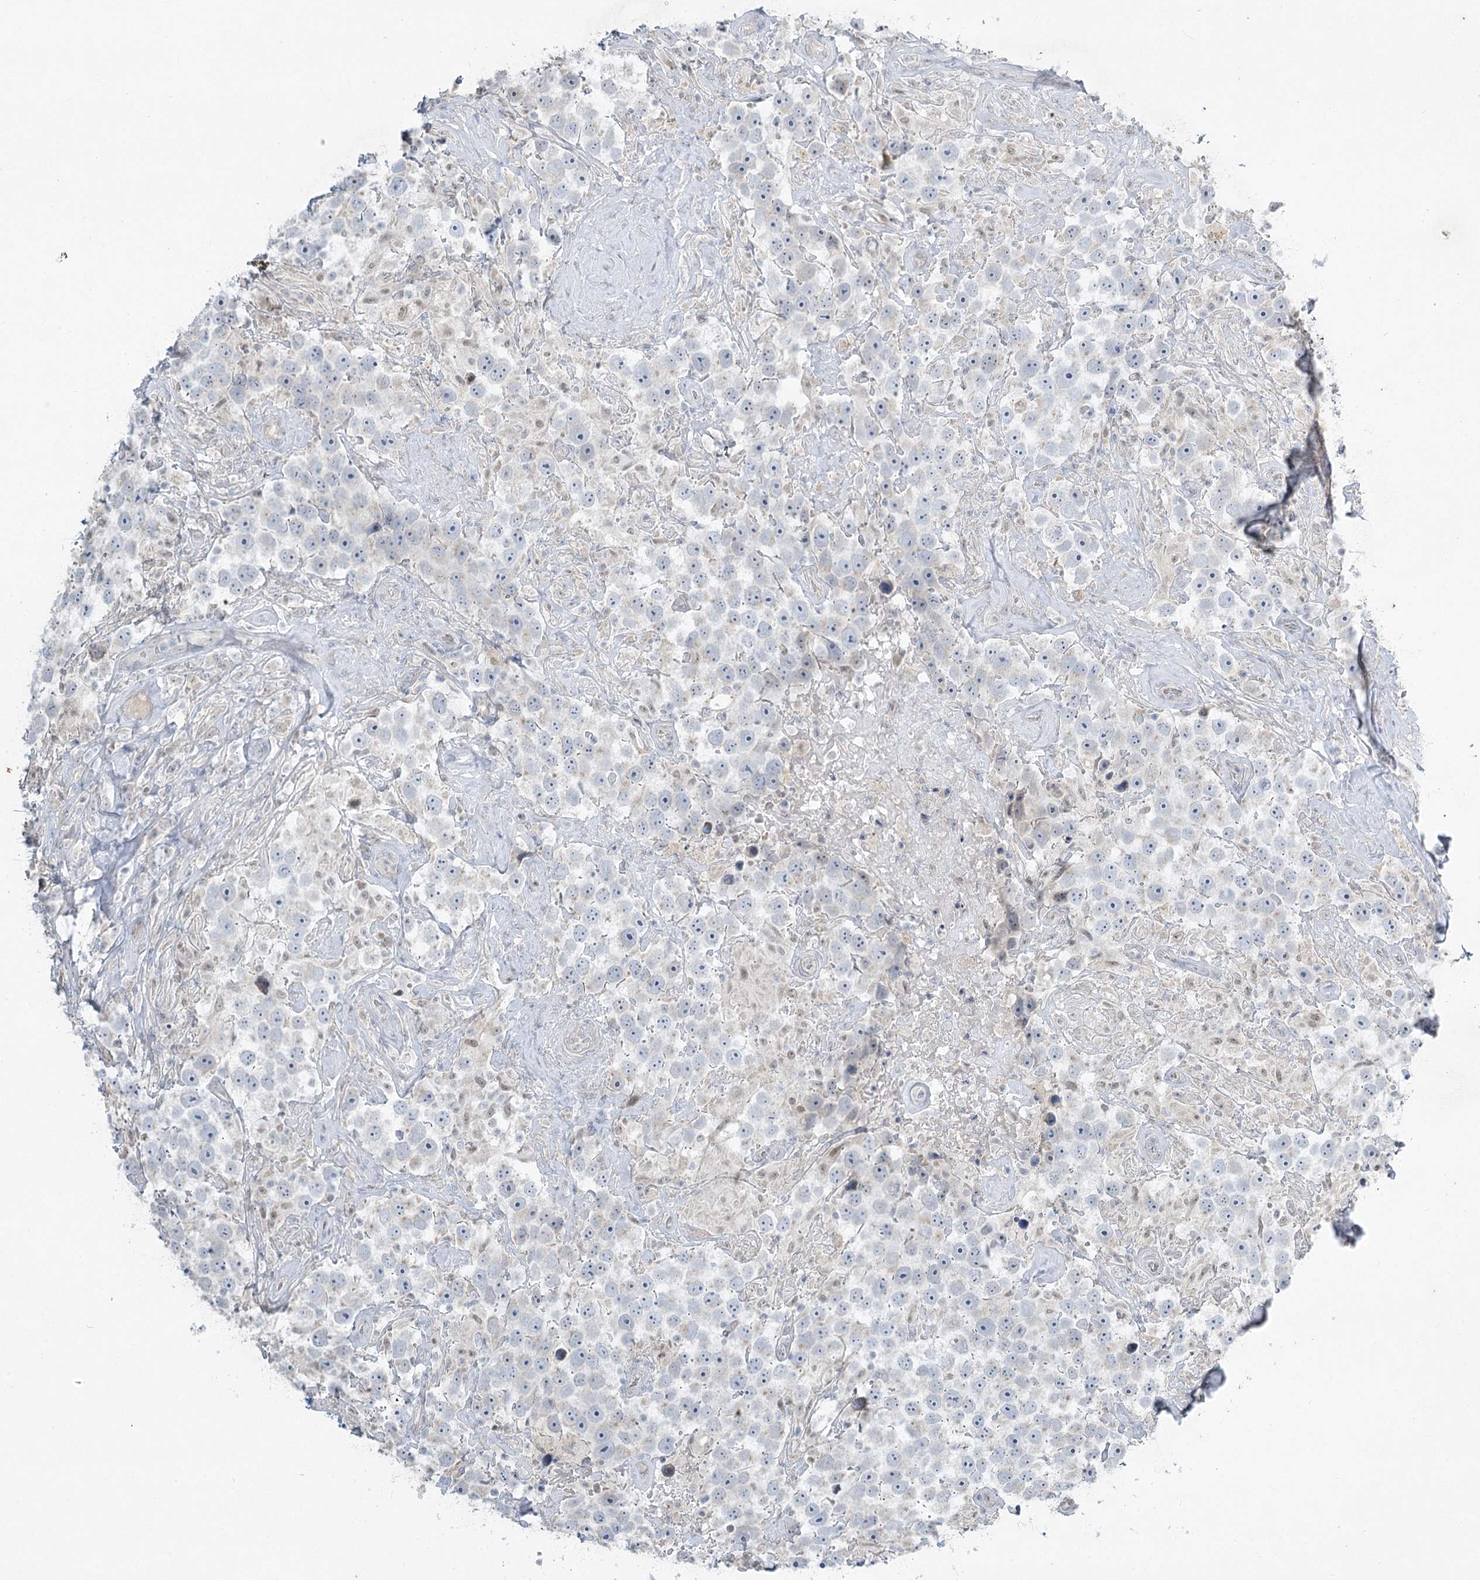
{"staining": {"intensity": "negative", "quantity": "none", "location": "none"}, "tissue": "testis cancer", "cell_type": "Tumor cells", "image_type": "cancer", "snomed": [{"axis": "morphology", "description": "Seminoma, NOS"}, {"axis": "topography", "description": "Testis"}], "caption": "The micrograph demonstrates no significant expression in tumor cells of testis seminoma.", "gene": "ABITRAM", "patient": {"sex": "male", "age": 49}}